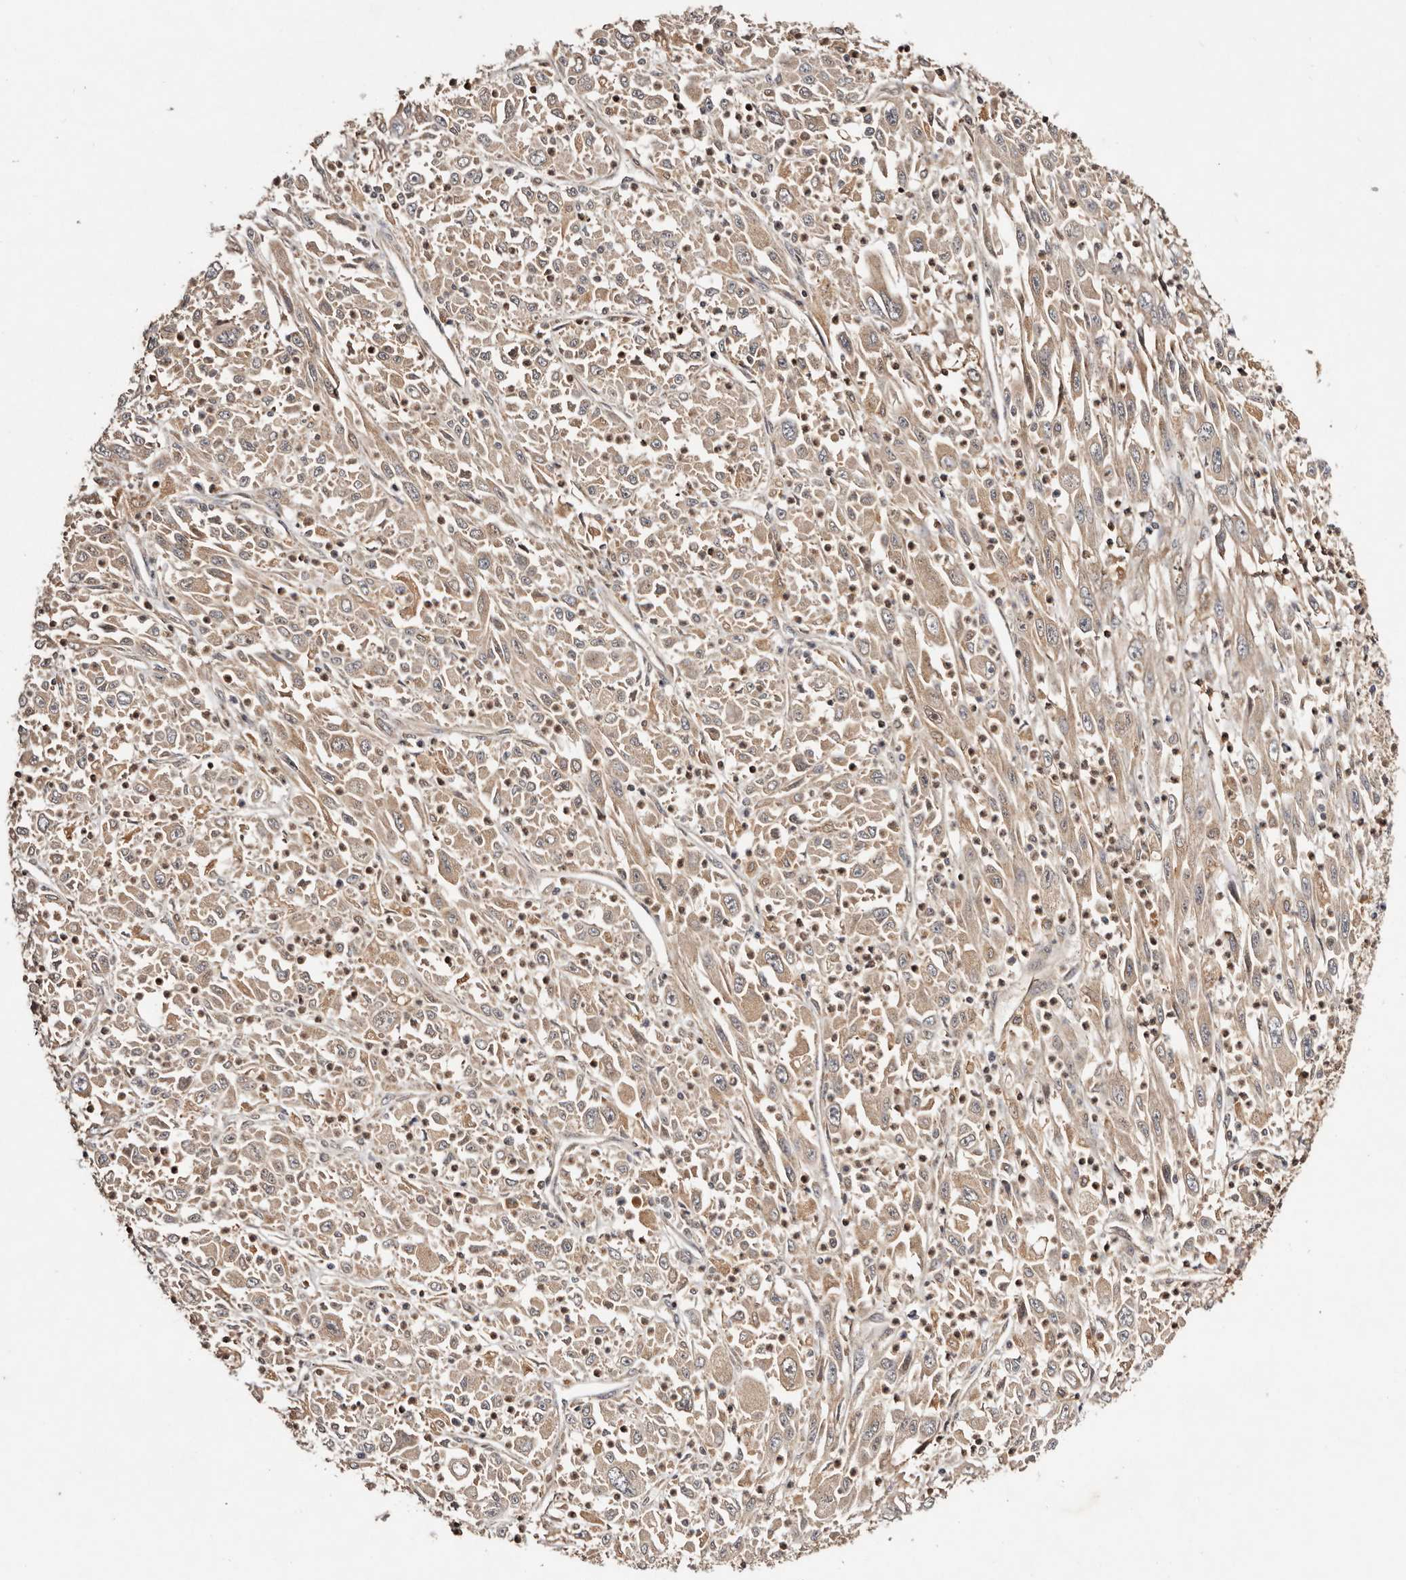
{"staining": {"intensity": "weak", "quantity": ">75%", "location": "cytoplasmic/membranous"}, "tissue": "melanoma", "cell_type": "Tumor cells", "image_type": "cancer", "snomed": [{"axis": "morphology", "description": "Malignant melanoma, Metastatic site"}, {"axis": "topography", "description": "Skin"}], "caption": "Immunohistochemistry of human melanoma shows low levels of weak cytoplasmic/membranous expression in about >75% of tumor cells.", "gene": "PKIB", "patient": {"sex": "female", "age": 56}}